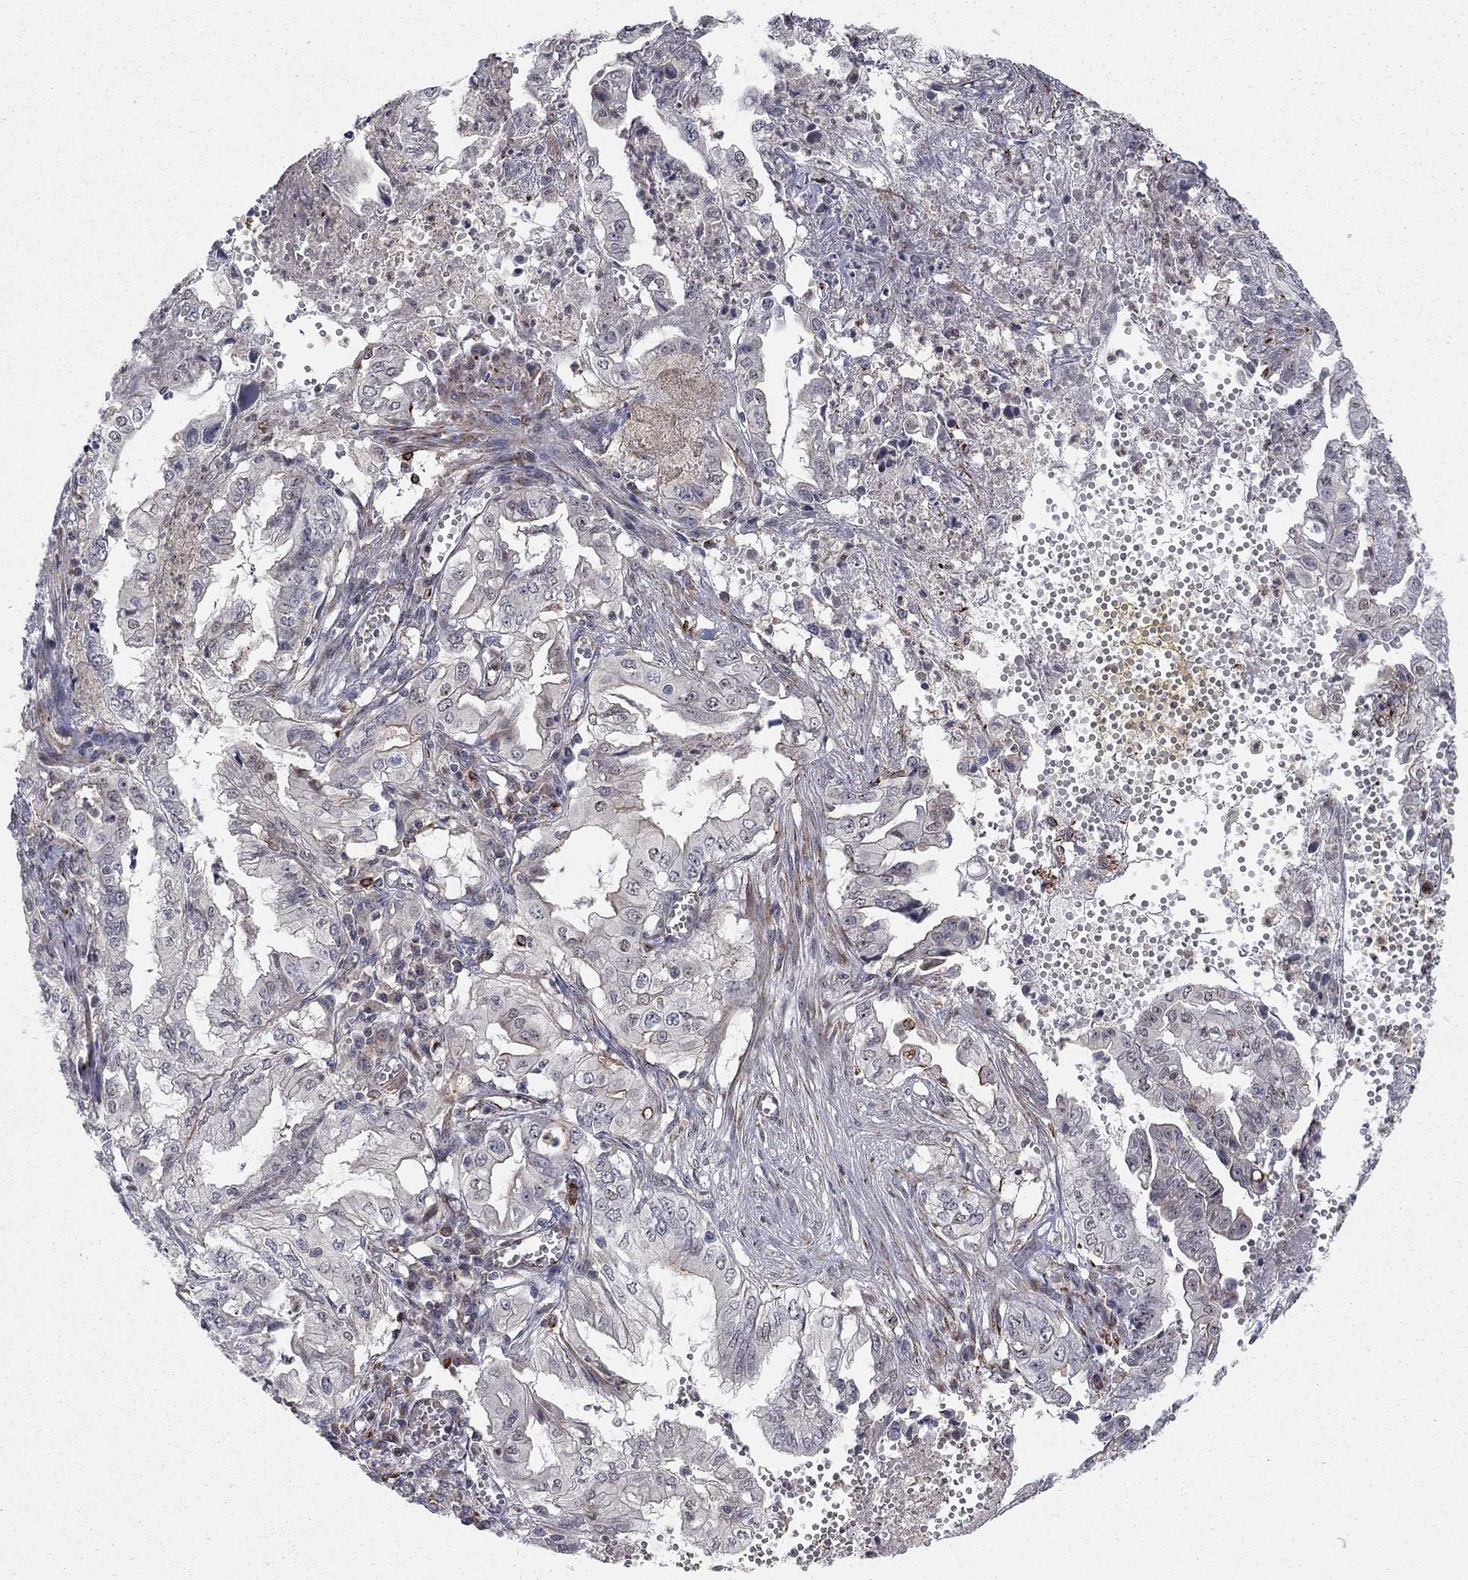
{"staining": {"intensity": "negative", "quantity": "none", "location": "none"}, "tissue": "pancreatic cancer", "cell_type": "Tumor cells", "image_type": "cancer", "snomed": [{"axis": "morphology", "description": "Adenocarcinoma, NOS"}, {"axis": "topography", "description": "Pancreas"}], "caption": "This is an immunohistochemistry micrograph of human adenocarcinoma (pancreatic). There is no staining in tumor cells.", "gene": "MSRA", "patient": {"sex": "male", "age": 68}}